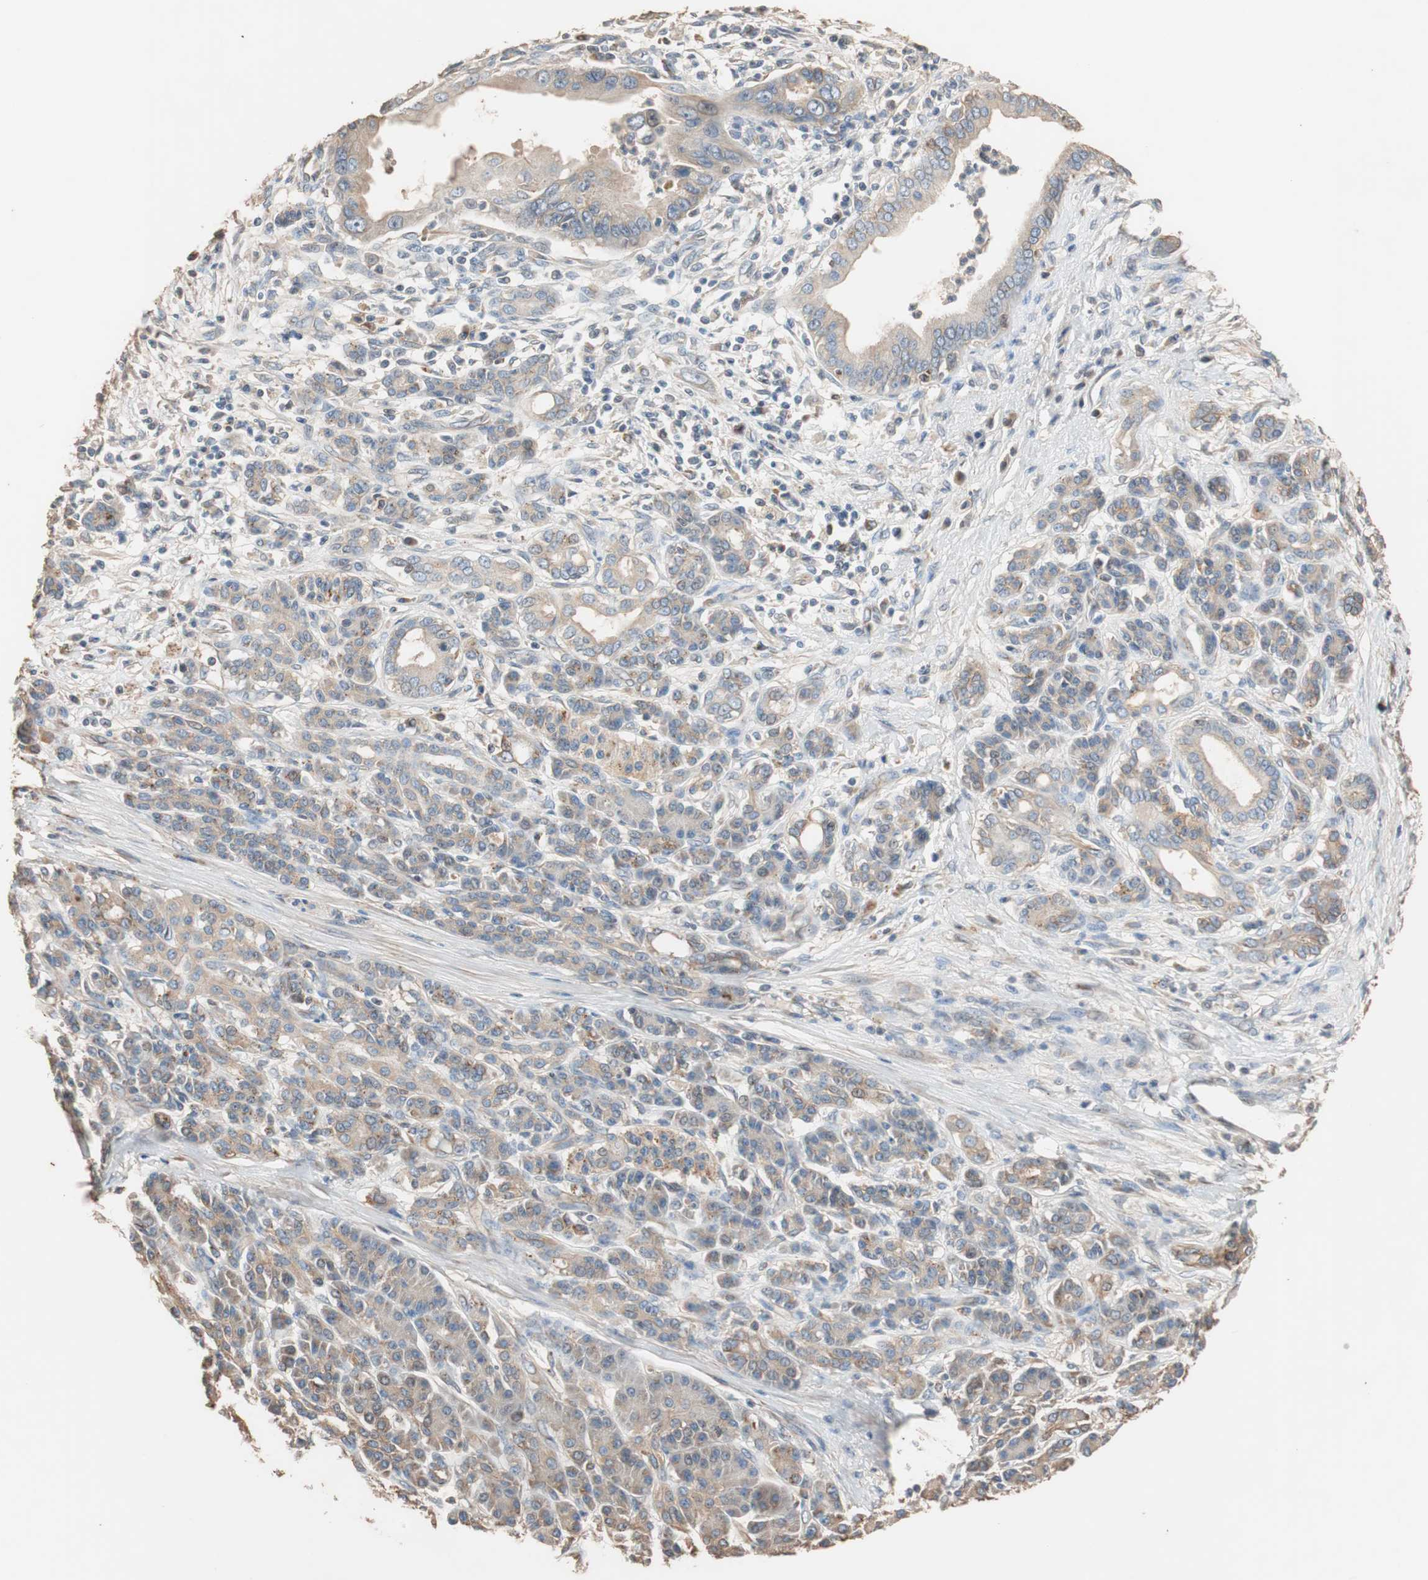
{"staining": {"intensity": "moderate", "quantity": ">75%", "location": "cytoplasmic/membranous"}, "tissue": "pancreatic cancer", "cell_type": "Tumor cells", "image_type": "cancer", "snomed": [{"axis": "morphology", "description": "Adenocarcinoma, NOS"}, {"axis": "topography", "description": "Pancreas"}], "caption": "Immunohistochemistry (IHC) staining of adenocarcinoma (pancreatic), which reveals medium levels of moderate cytoplasmic/membranous expression in about >75% of tumor cells indicating moderate cytoplasmic/membranous protein positivity. The staining was performed using DAB (brown) for protein detection and nuclei were counterstained in hematoxylin (blue).", "gene": "TUBB", "patient": {"sex": "male", "age": 59}}